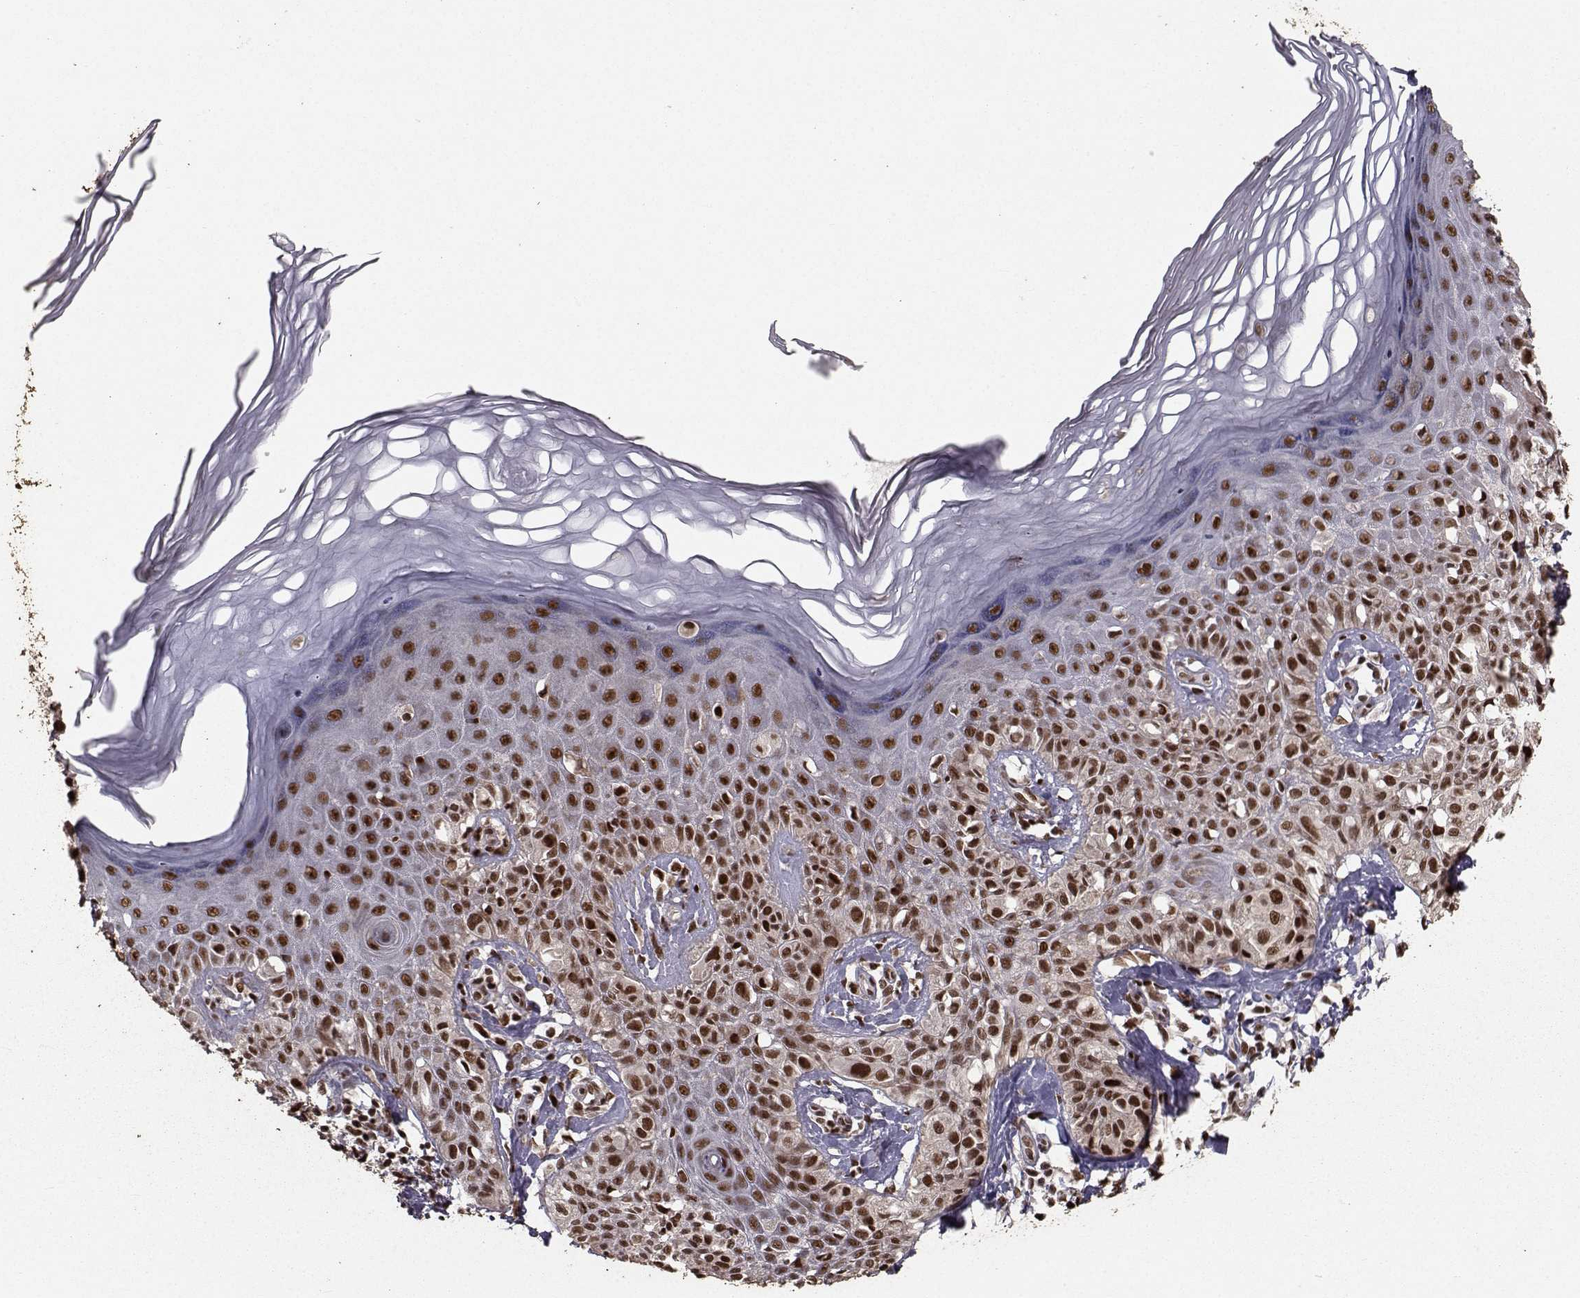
{"staining": {"intensity": "strong", "quantity": ">75%", "location": "nuclear"}, "tissue": "melanoma", "cell_type": "Tumor cells", "image_type": "cancer", "snomed": [{"axis": "morphology", "description": "Malignant melanoma, NOS"}, {"axis": "topography", "description": "Skin"}], "caption": "High-magnification brightfield microscopy of melanoma stained with DAB (brown) and counterstained with hematoxylin (blue). tumor cells exhibit strong nuclear positivity is seen in approximately>75% of cells. The protein of interest is stained brown, and the nuclei are stained in blue (DAB (3,3'-diaminobenzidine) IHC with brightfield microscopy, high magnification).", "gene": "SF1", "patient": {"sex": "female", "age": 73}}